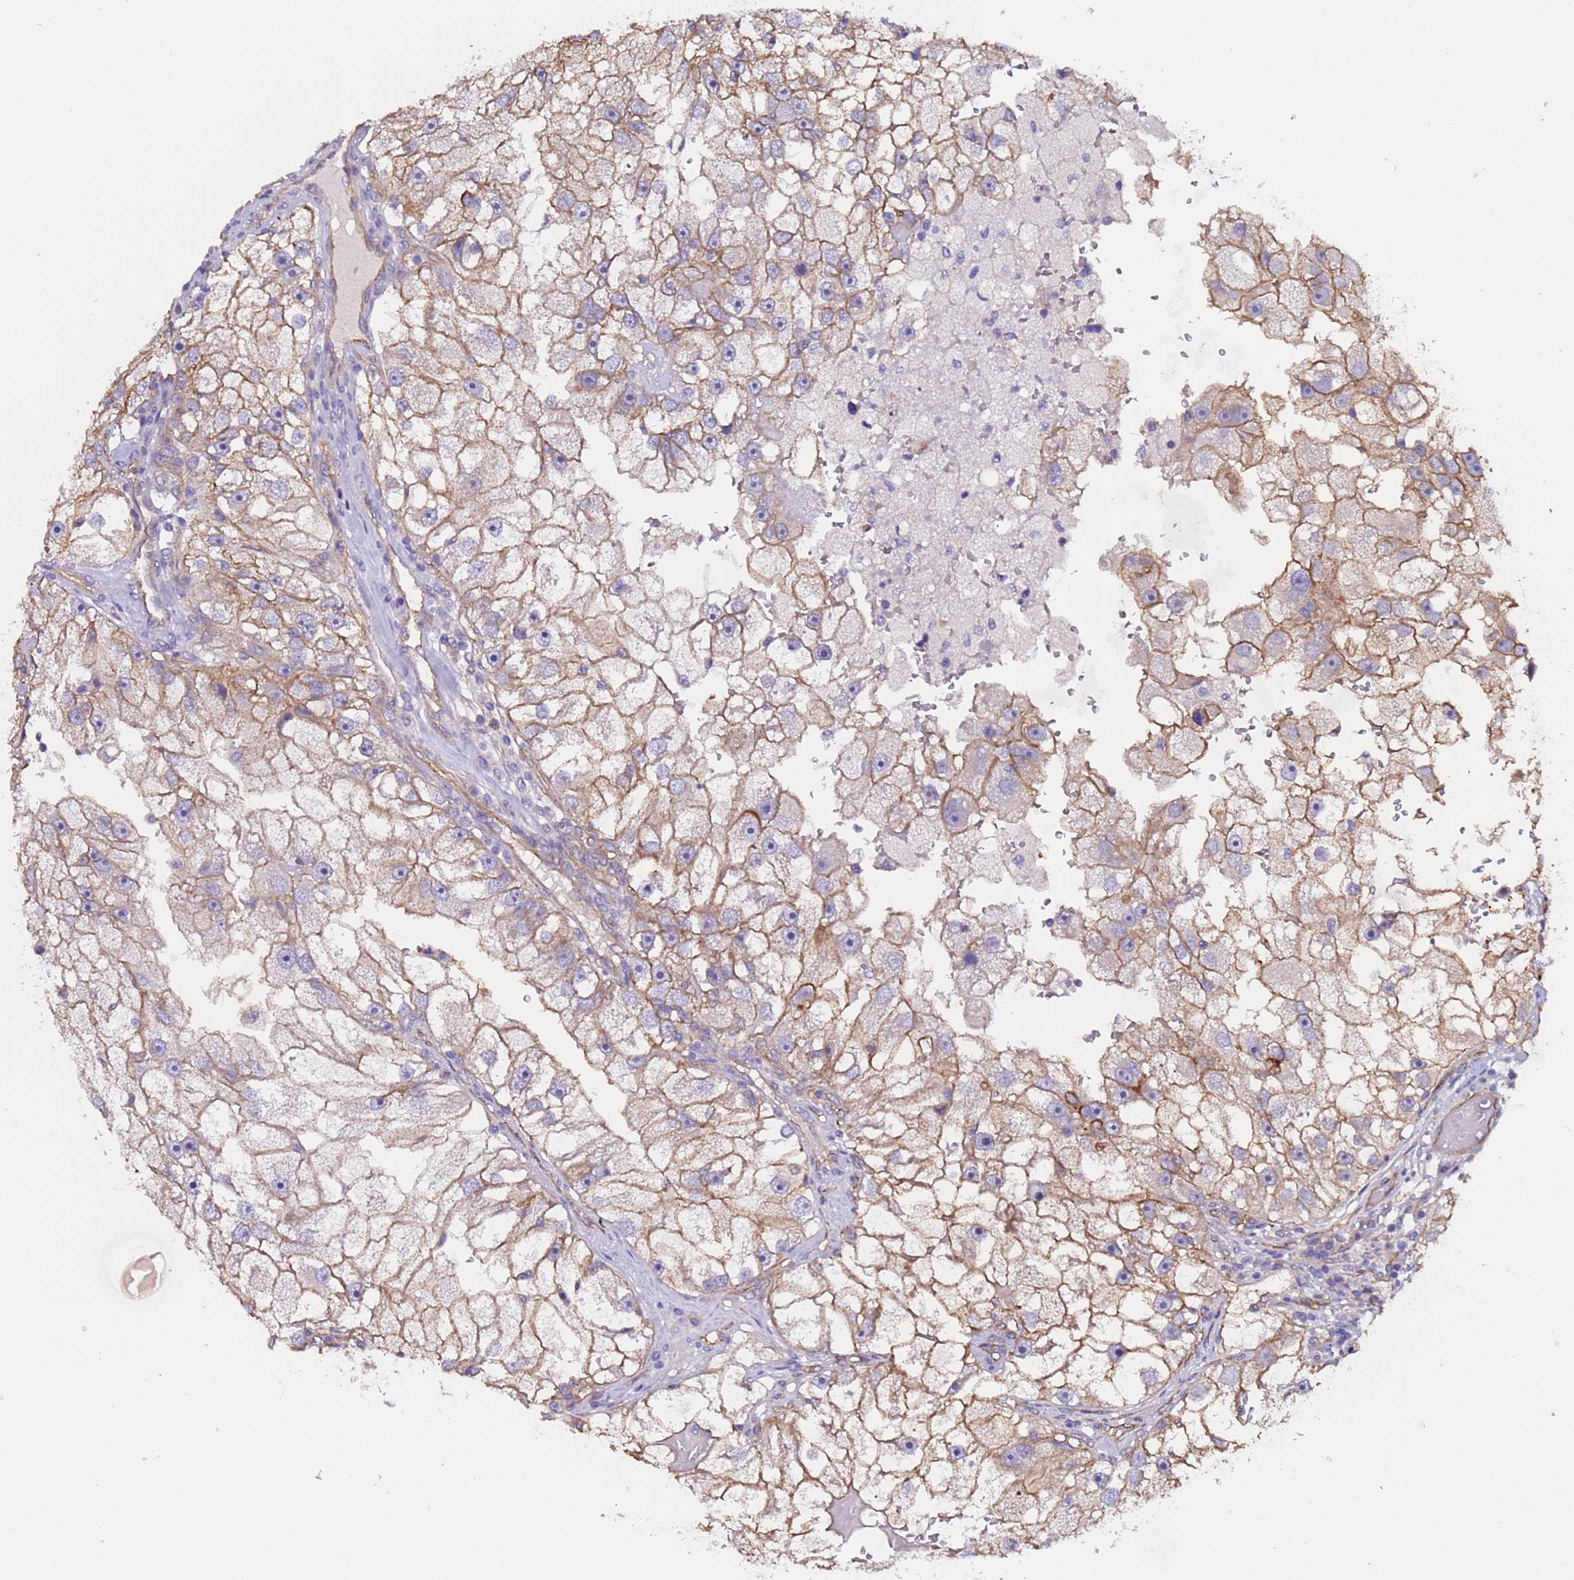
{"staining": {"intensity": "moderate", "quantity": ">75%", "location": "cytoplasmic/membranous"}, "tissue": "renal cancer", "cell_type": "Tumor cells", "image_type": "cancer", "snomed": [{"axis": "morphology", "description": "Adenocarcinoma, NOS"}, {"axis": "topography", "description": "Kidney"}], "caption": "Immunohistochemistry (IHC) of renal cancer exhibits medium levels of moderate cytoplasmic/membranous expression in approximately >75% of tumor cells.", "gene": "ZNF248", "patient": {"sex": "male", "age": 63}}